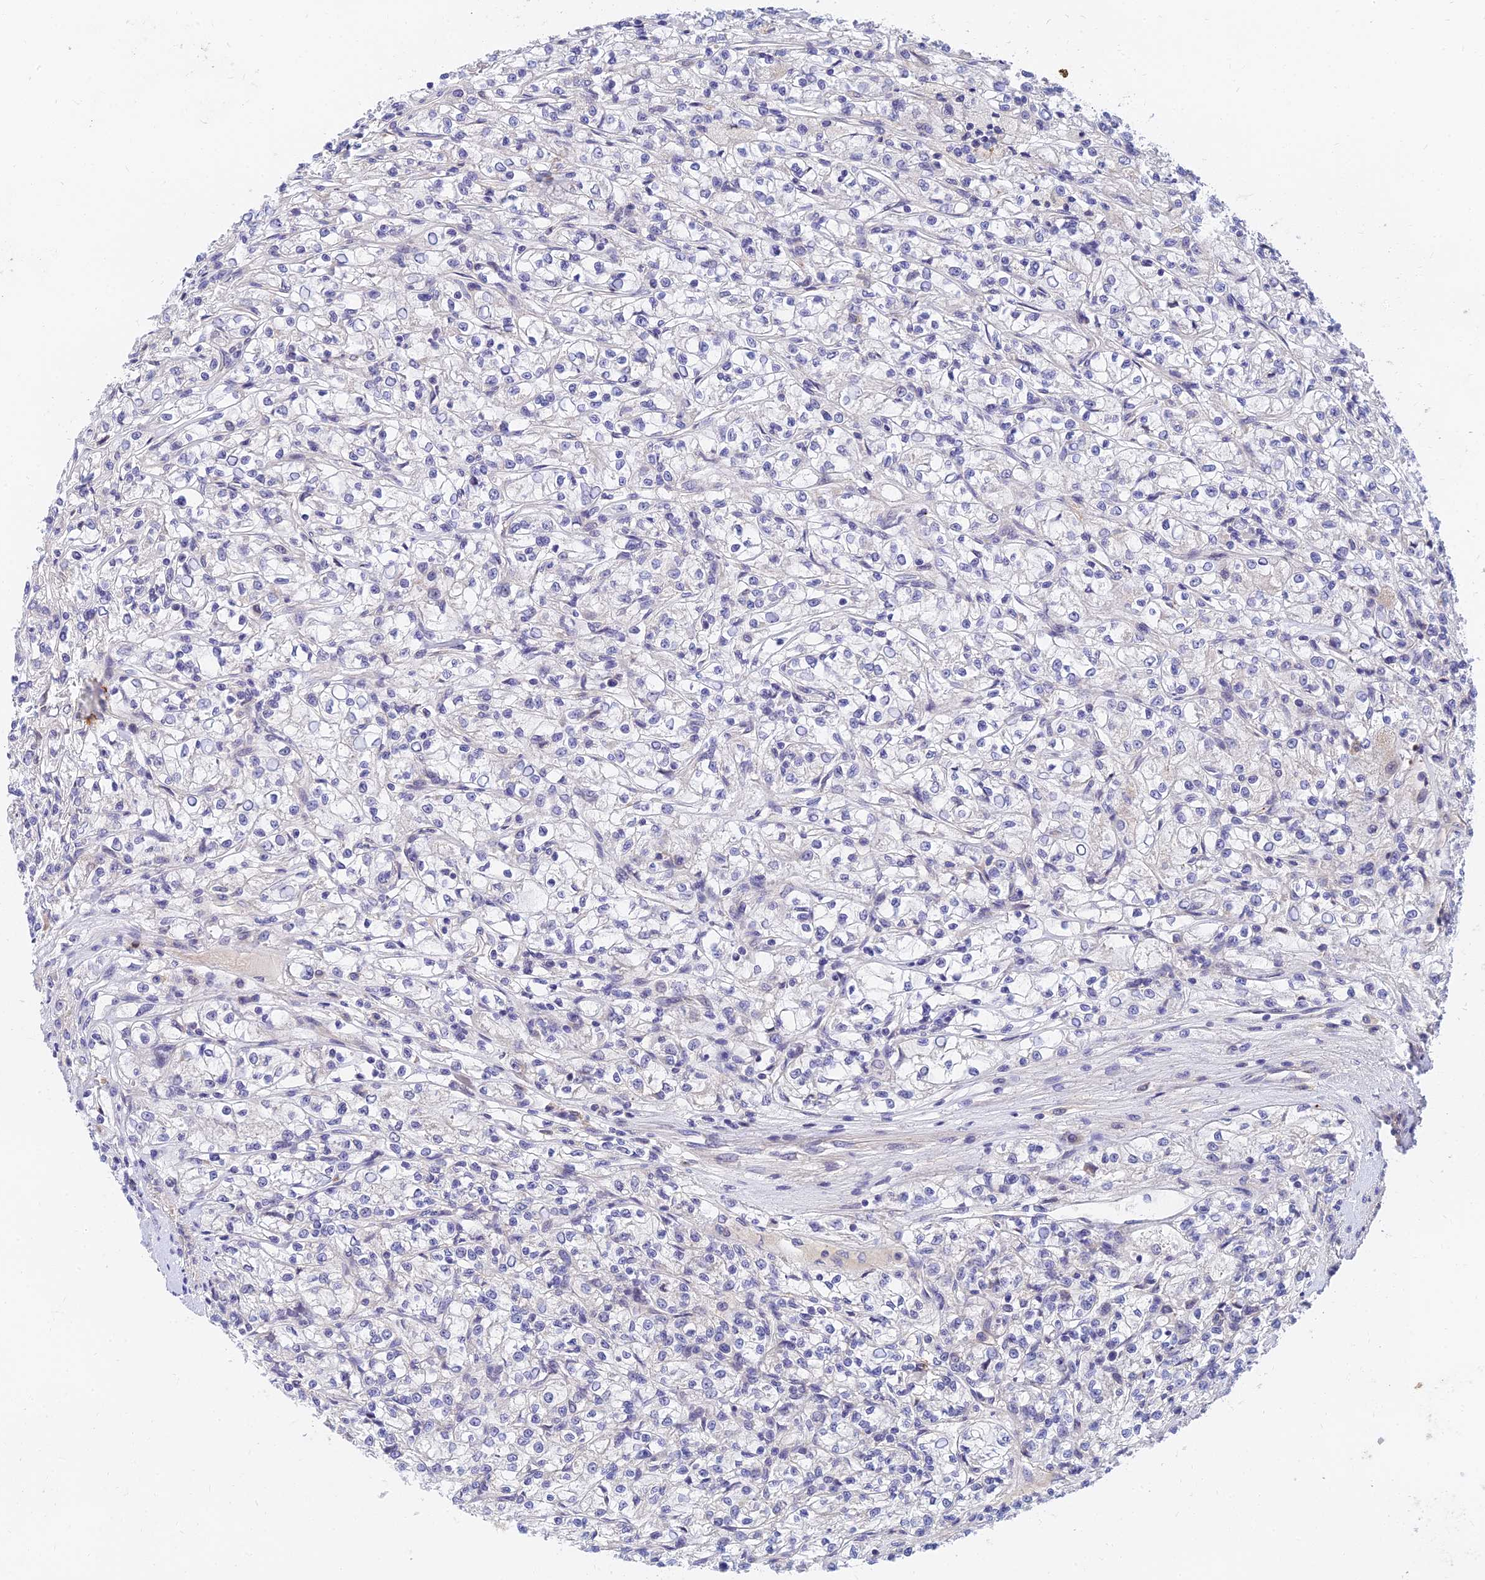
{"staining": {"intensity": "negative", "quantity": "none", "location": "none"}, "tissue": "renal cancer", "cell_type": "Tumor cells", "image_type": "cancer", "snomed": [{"axis": "morphology", "description": "Adenocarcinoma, NOS"}, {"axis": "topography", "description": "Kidney"}], "caption": "Immunohistochemistry (IHC) of renal adenocarcinoma demonstrates no expression in tumor cells.", "gene": "ANKS4B", "patient": {"sex": "female", "age": 59}}